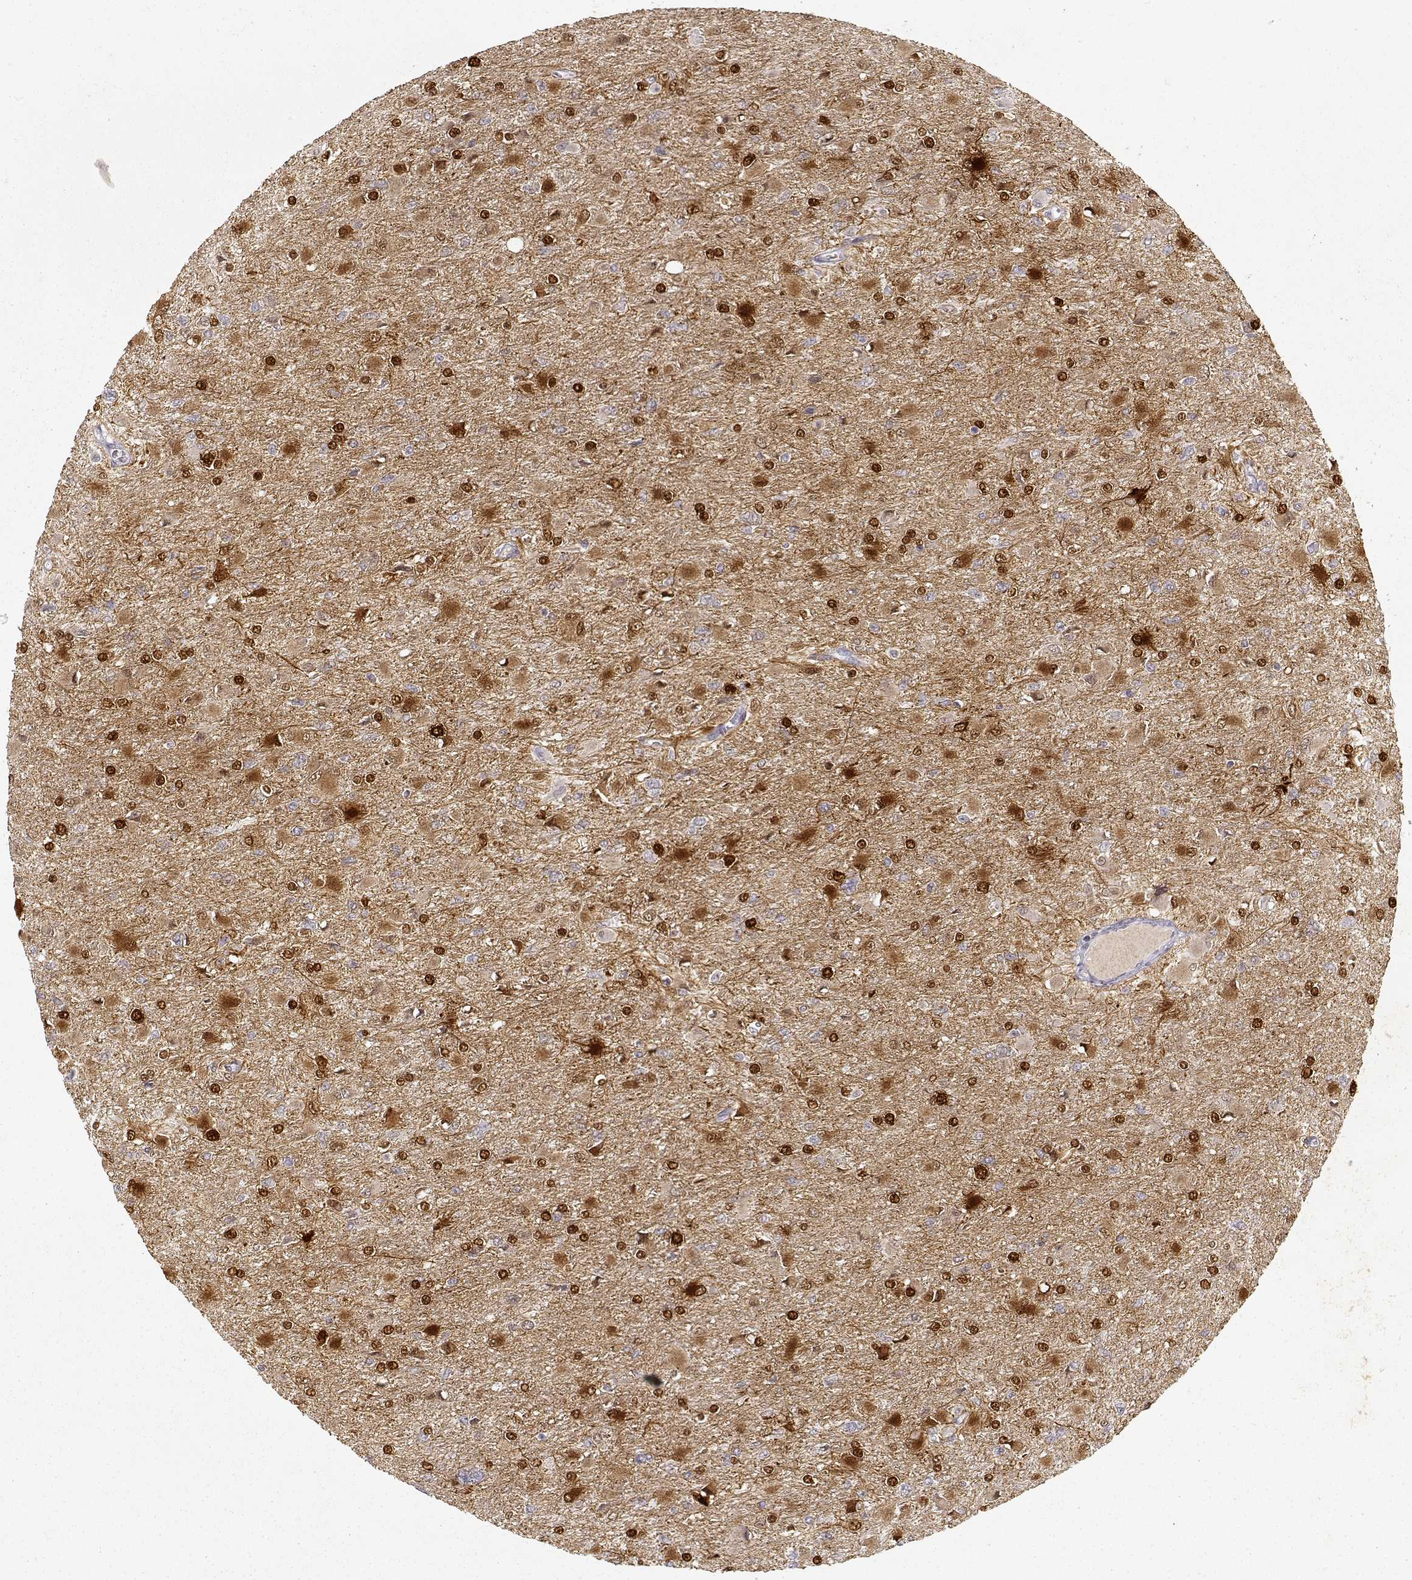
{"staining": {"intensity": "strong", "quantity": "<25%", "location": "nuclear"}, "tissue": "glioma", "cell_type": "Tumor cells", "image_type": "cancer", "snomed": [{"axis": "morphology", "description": "Glioma, malignant, High grade"}, {"axis": "topography", "description": "Cerebral cortex"}], "caption": "Immunohistochemical staining of malignant glioma (high-grade) shows medium levels of strong nuclear staining in approximately <25% of tumor cells.", "gene": "S100B", "patient": {"sex": "female", "age": 36}}